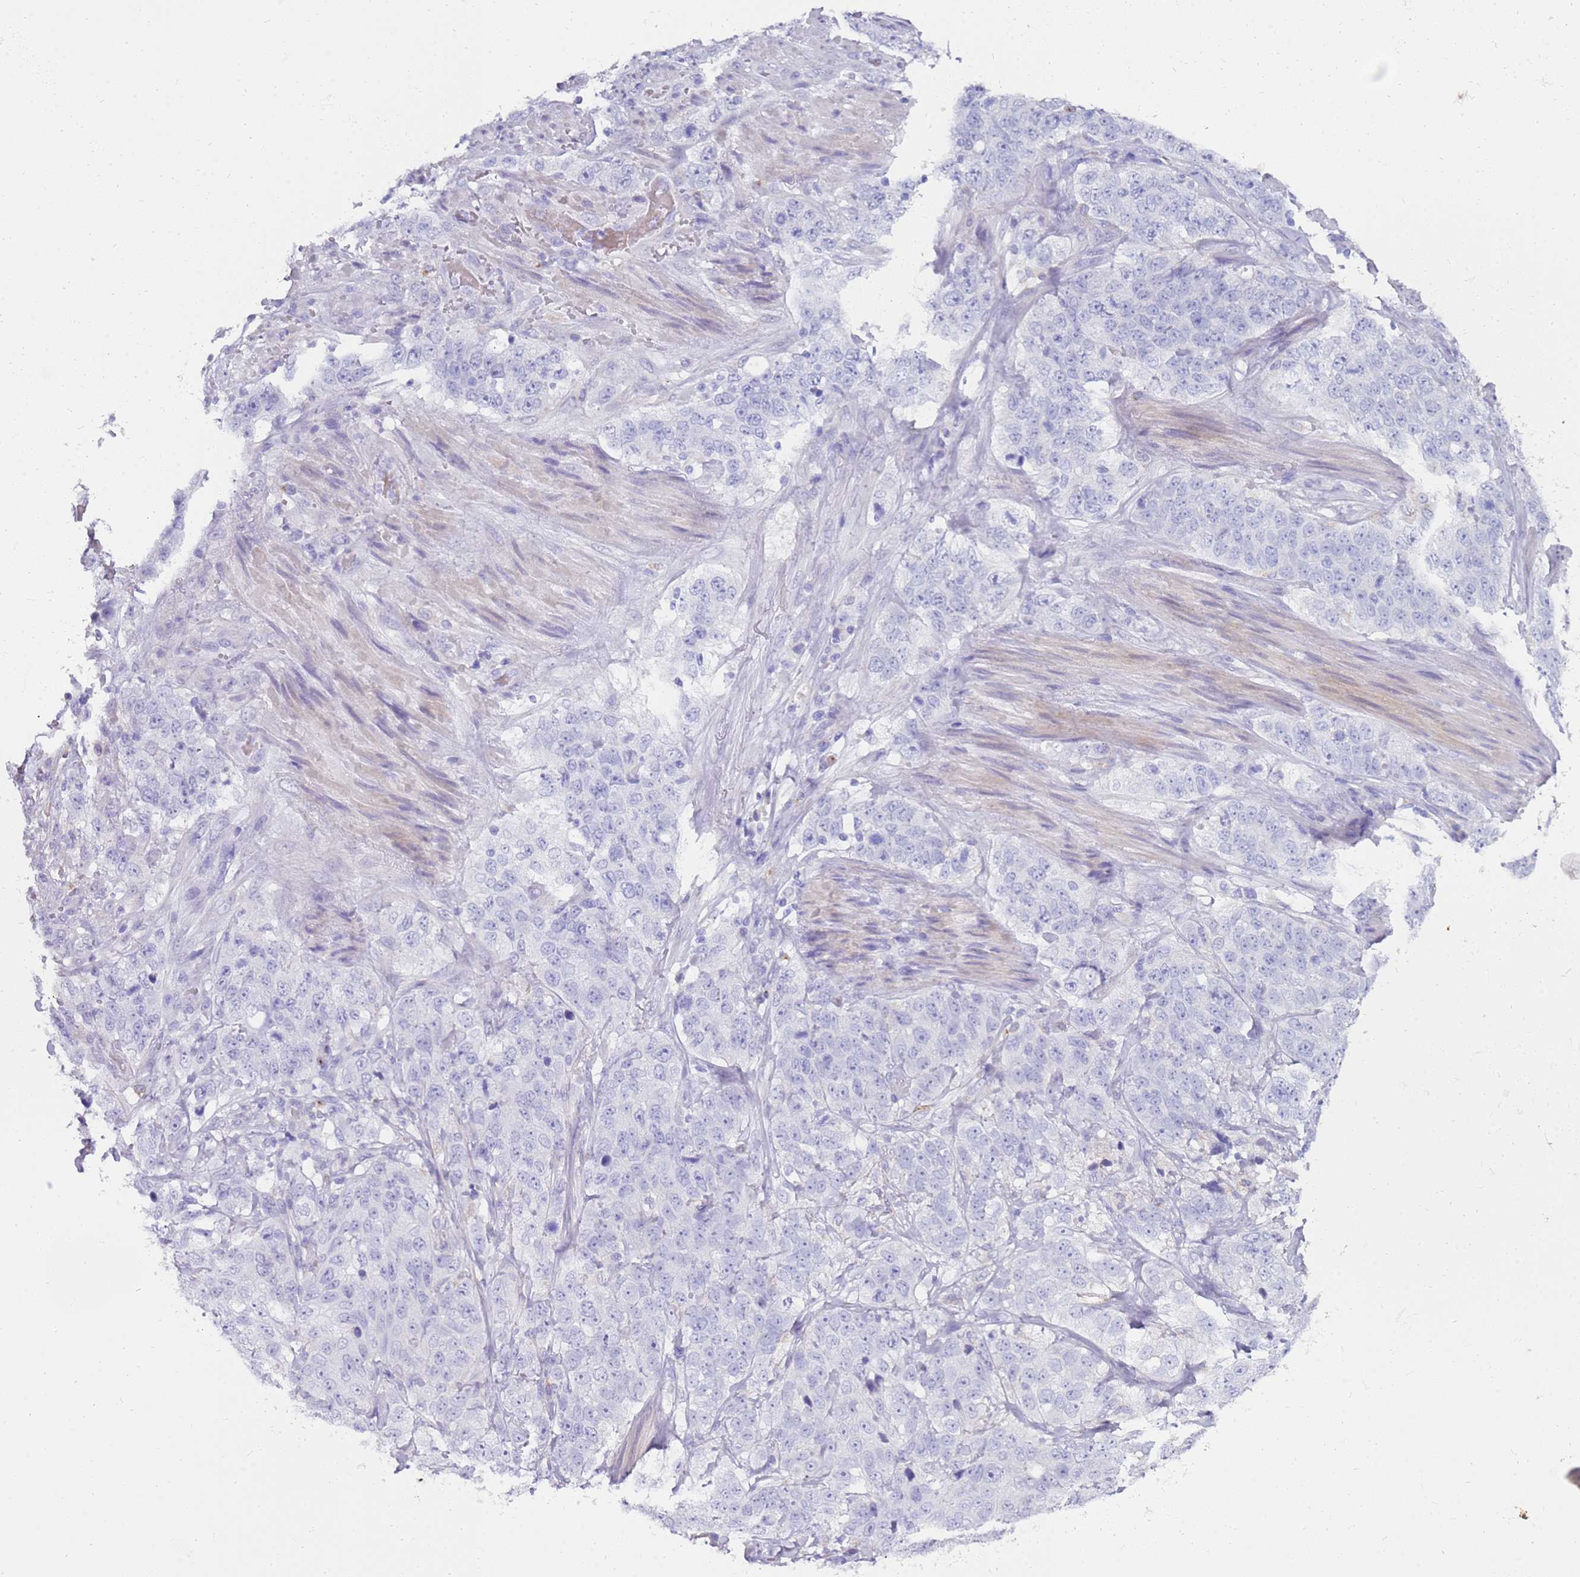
{"staining": {"intensity": "negative", "quantity": "none", "location": "none"}, "tissue": "stomach cancer", "cell_type": "Tumor cells", "image_type": "cancer", "snomed": [{"axis": "morphology", "description": "Adenocarcinoma, NOS"}, {"axis": "topography", "description": "Stomach"}], "caption": "Tumor cells are negative for brown protein staining in stomach cancer.", "gene": "EVPLL", "patient": {"sex": "male", "age": 48}}